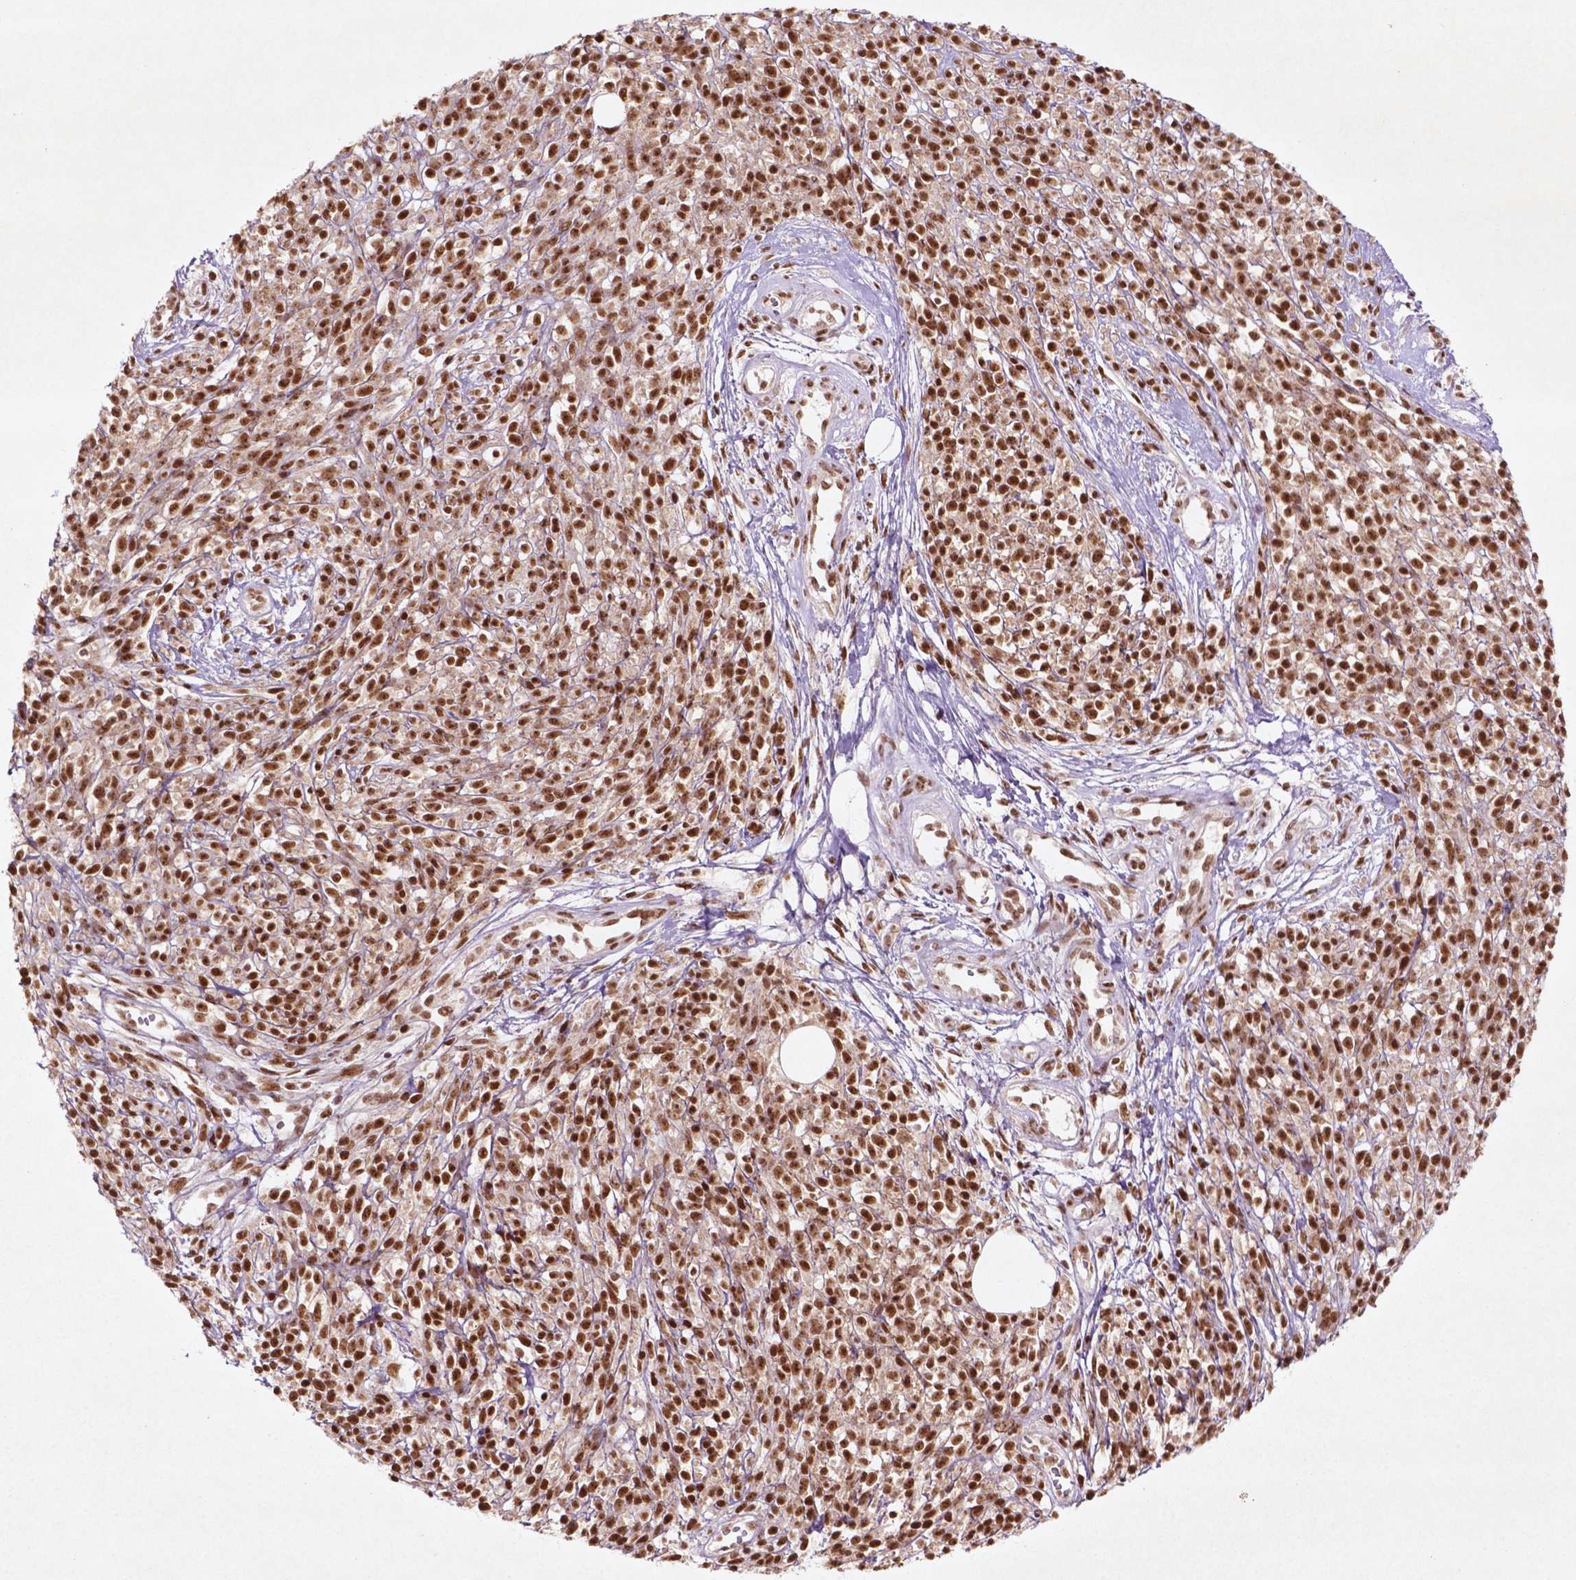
{"staining": {"intensity": "strong", "quantity": ">75%", "location": "nuclear"}, "tissue": "melanoma", "cell_type": "Tumor cells", "image_type": "cancer", "snomed": [{"axis": "morphology", "description": "Malignant melanoma, NOS"}, {"axis": "topography", "description": "Skin"}, {"axis": "topography", "description": "Skin of trunk"}], "caption": "Malignant melanoma tissue displays strong nuclear positivity in about >75% of tumor cells", "gene": "HMG20B", "patient": {"sex": "male", "age": 74}}